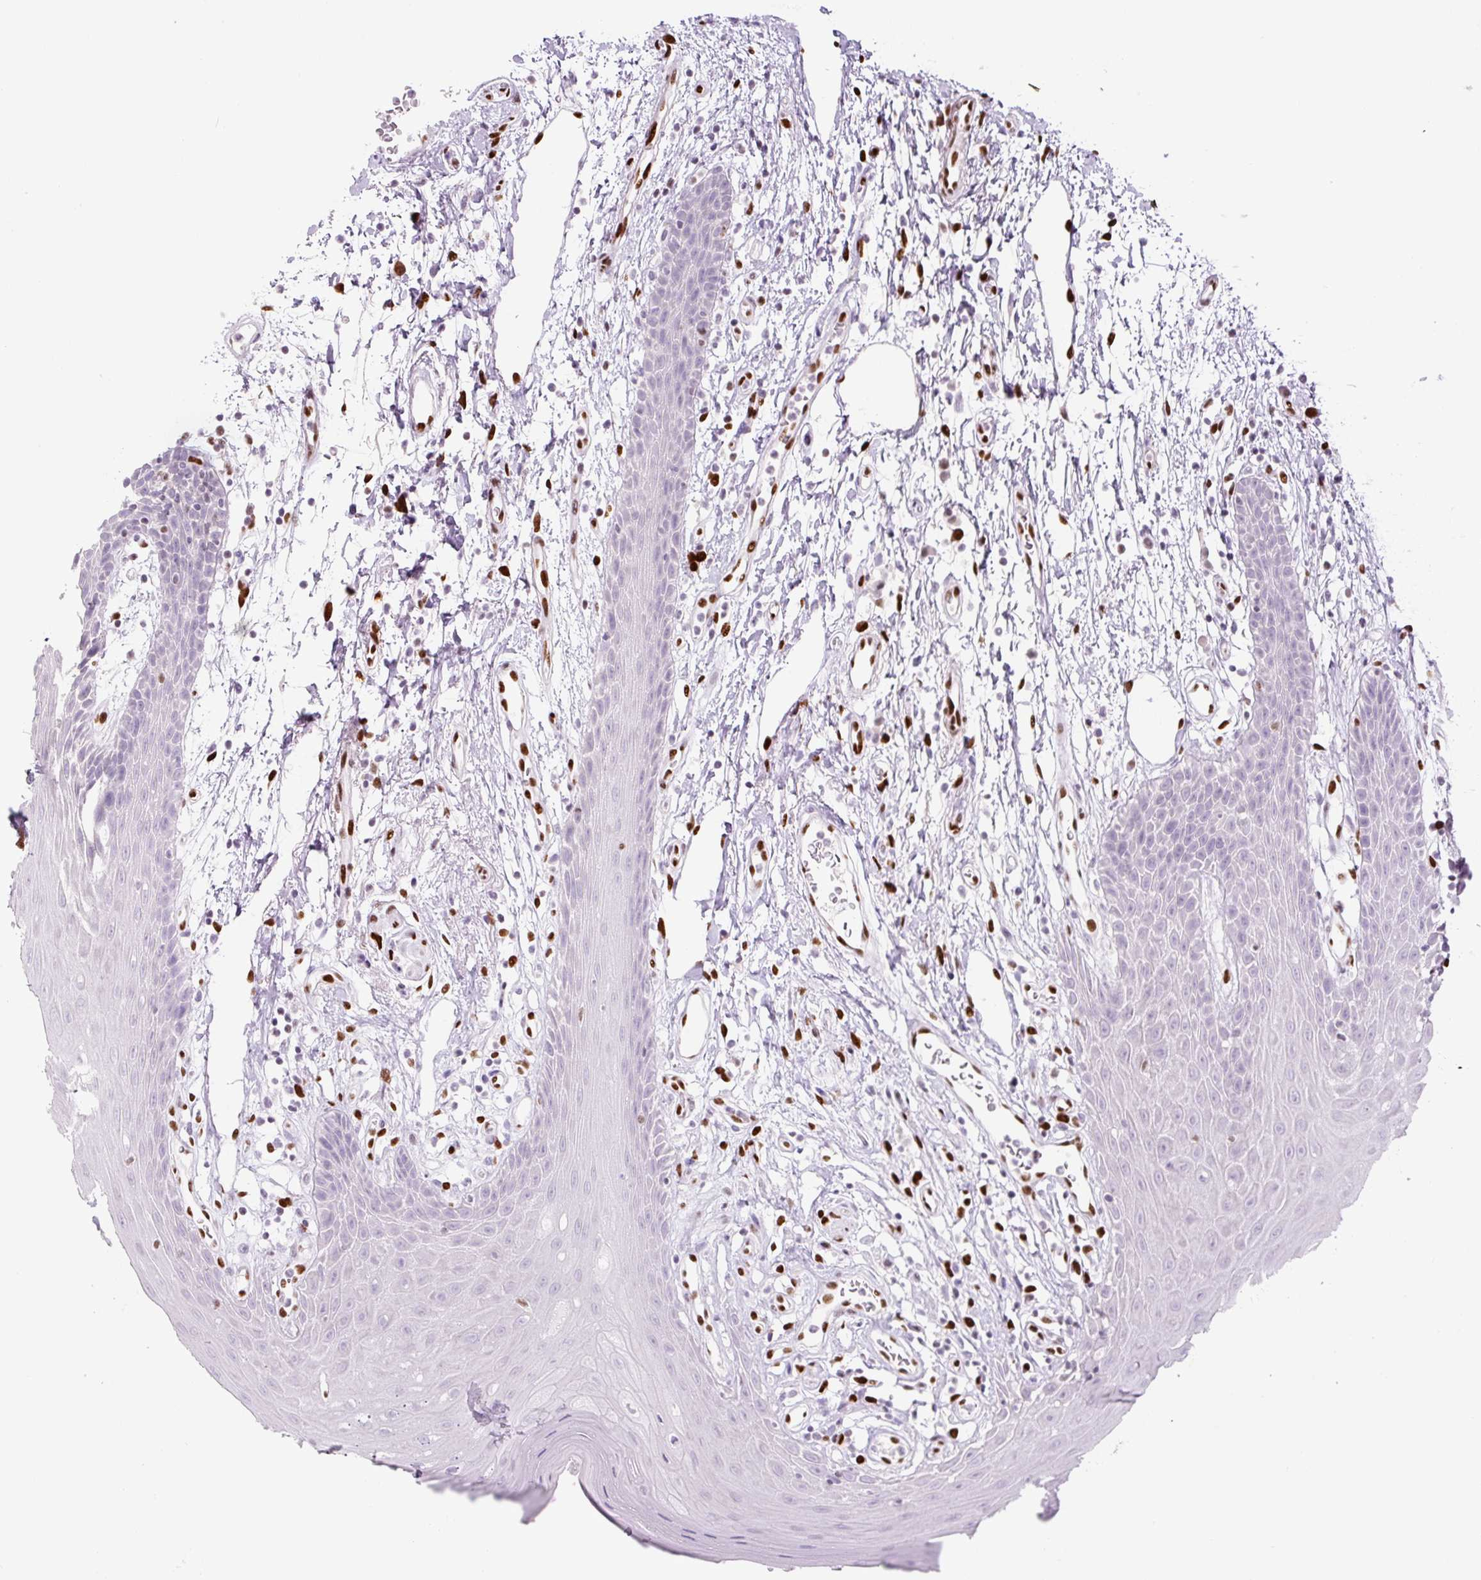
{"staining": {"intensity": "negative", "quantity": "none", "location": "none"}, "tissue": "oral mucosa", "cell_type": "Squamous epithelial cells", "image_type": "normal", "snomed": [{"axis": "morphology", "description": "Normal tissue, NOS"}, {"axis": "topography", "description": "Oral tissue"}, {"axis": "topography", "description": "Tounge, NOS"}], "caption": "Squamous epithelial cells show no significant protein staining in unremarkable oral mucosa.", "gene": "ZEB1", "patient": {"sex": "female", "age": 59}}